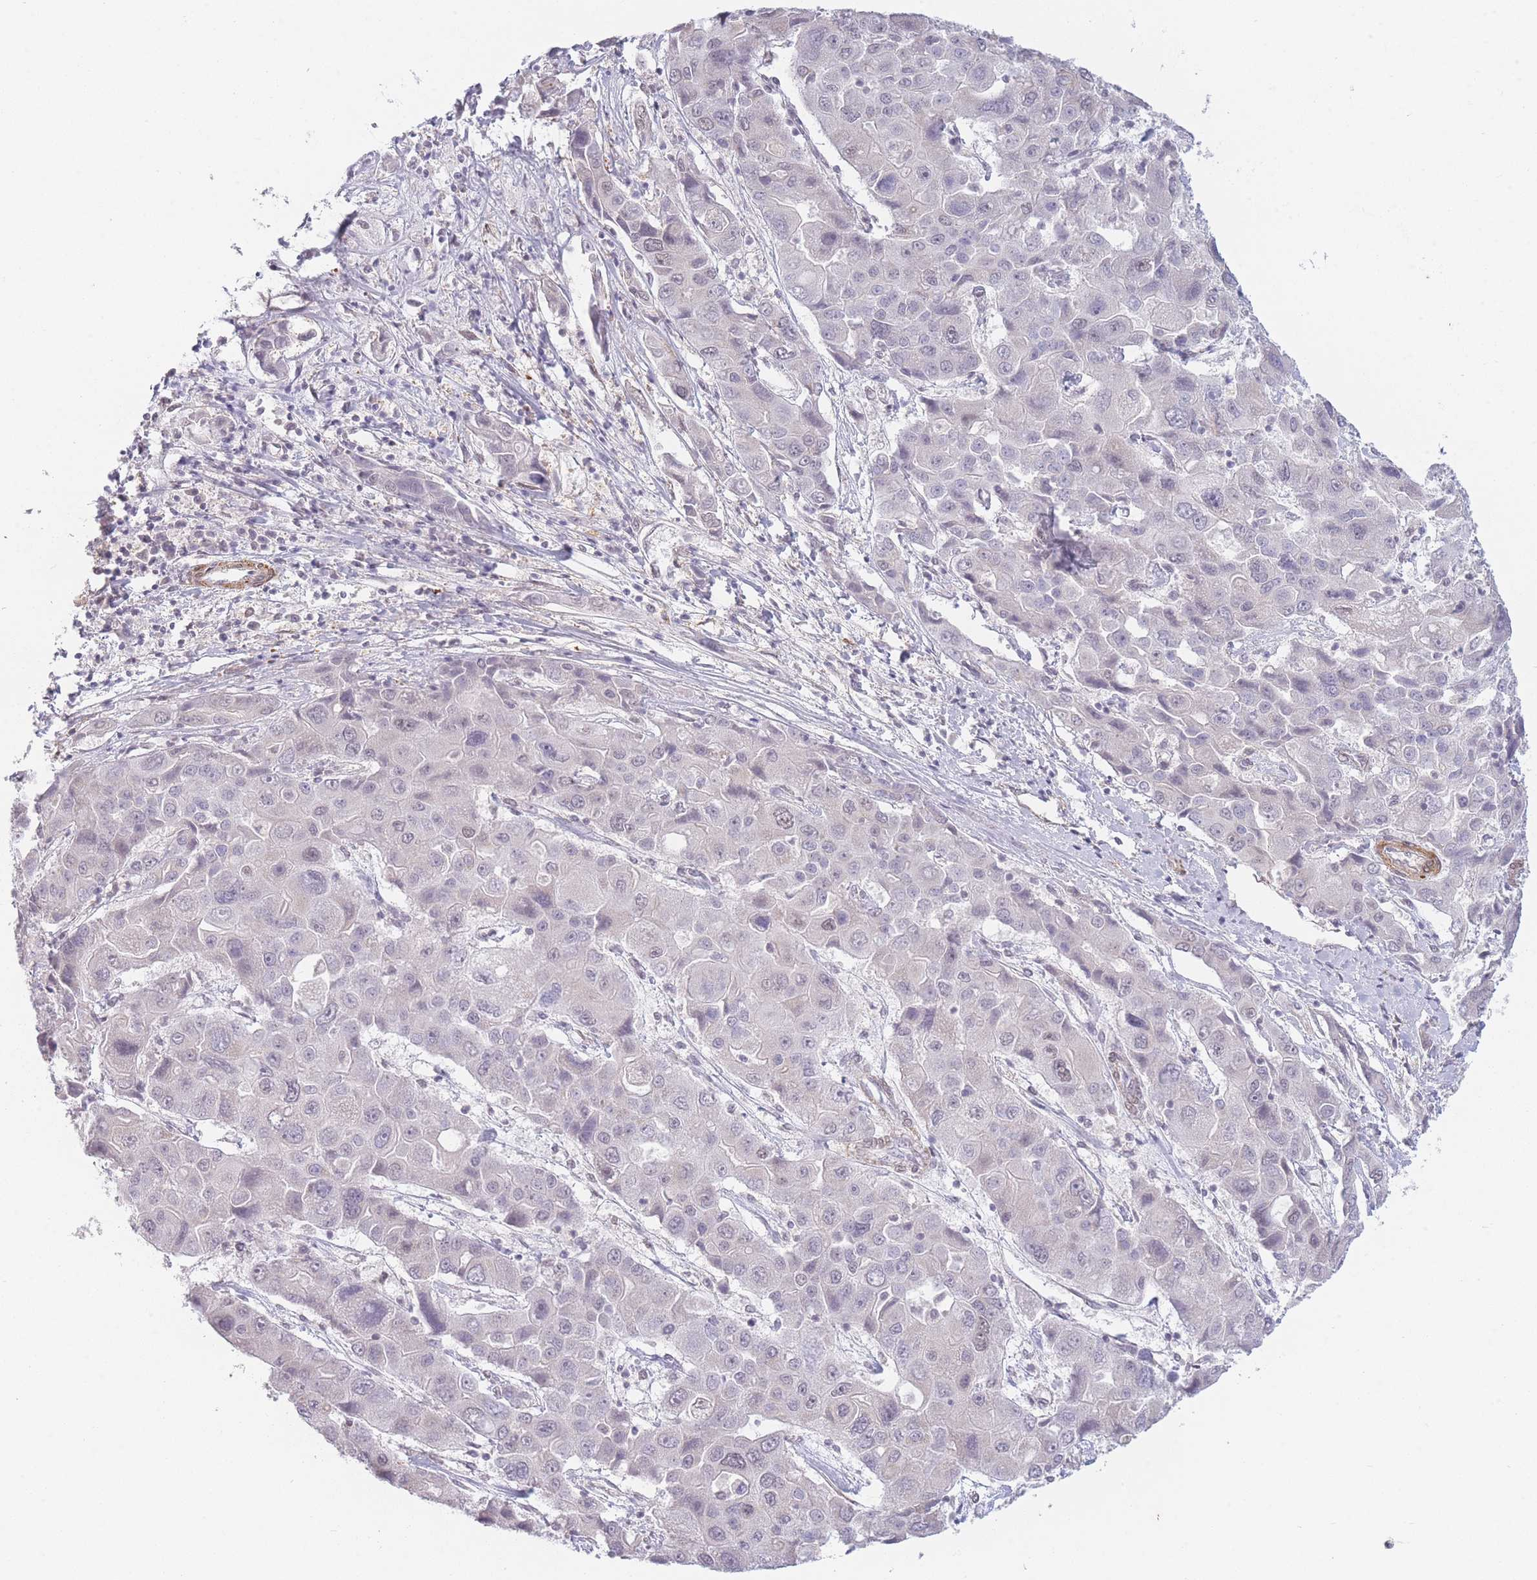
{"staining": {"intensity": "negative", "quantity": "none", "location": "none"}, "tissue": "liver cancer", "cell_type": "Tumor cells", "image_type": "cancer", "snomed": [{"axis": "morphology", "description": "Cholangiocarcinoma"}, {"axis": "topography", "description": "Liver"}], "caption": "High power microscopy micrograph of an immunohistochemistry (IHC) histopathology image of liver cancer, revealing no significant positivity in tumor cells.", "gene": "SIN3B", "patient": {"sex": "male", "age": 67}}